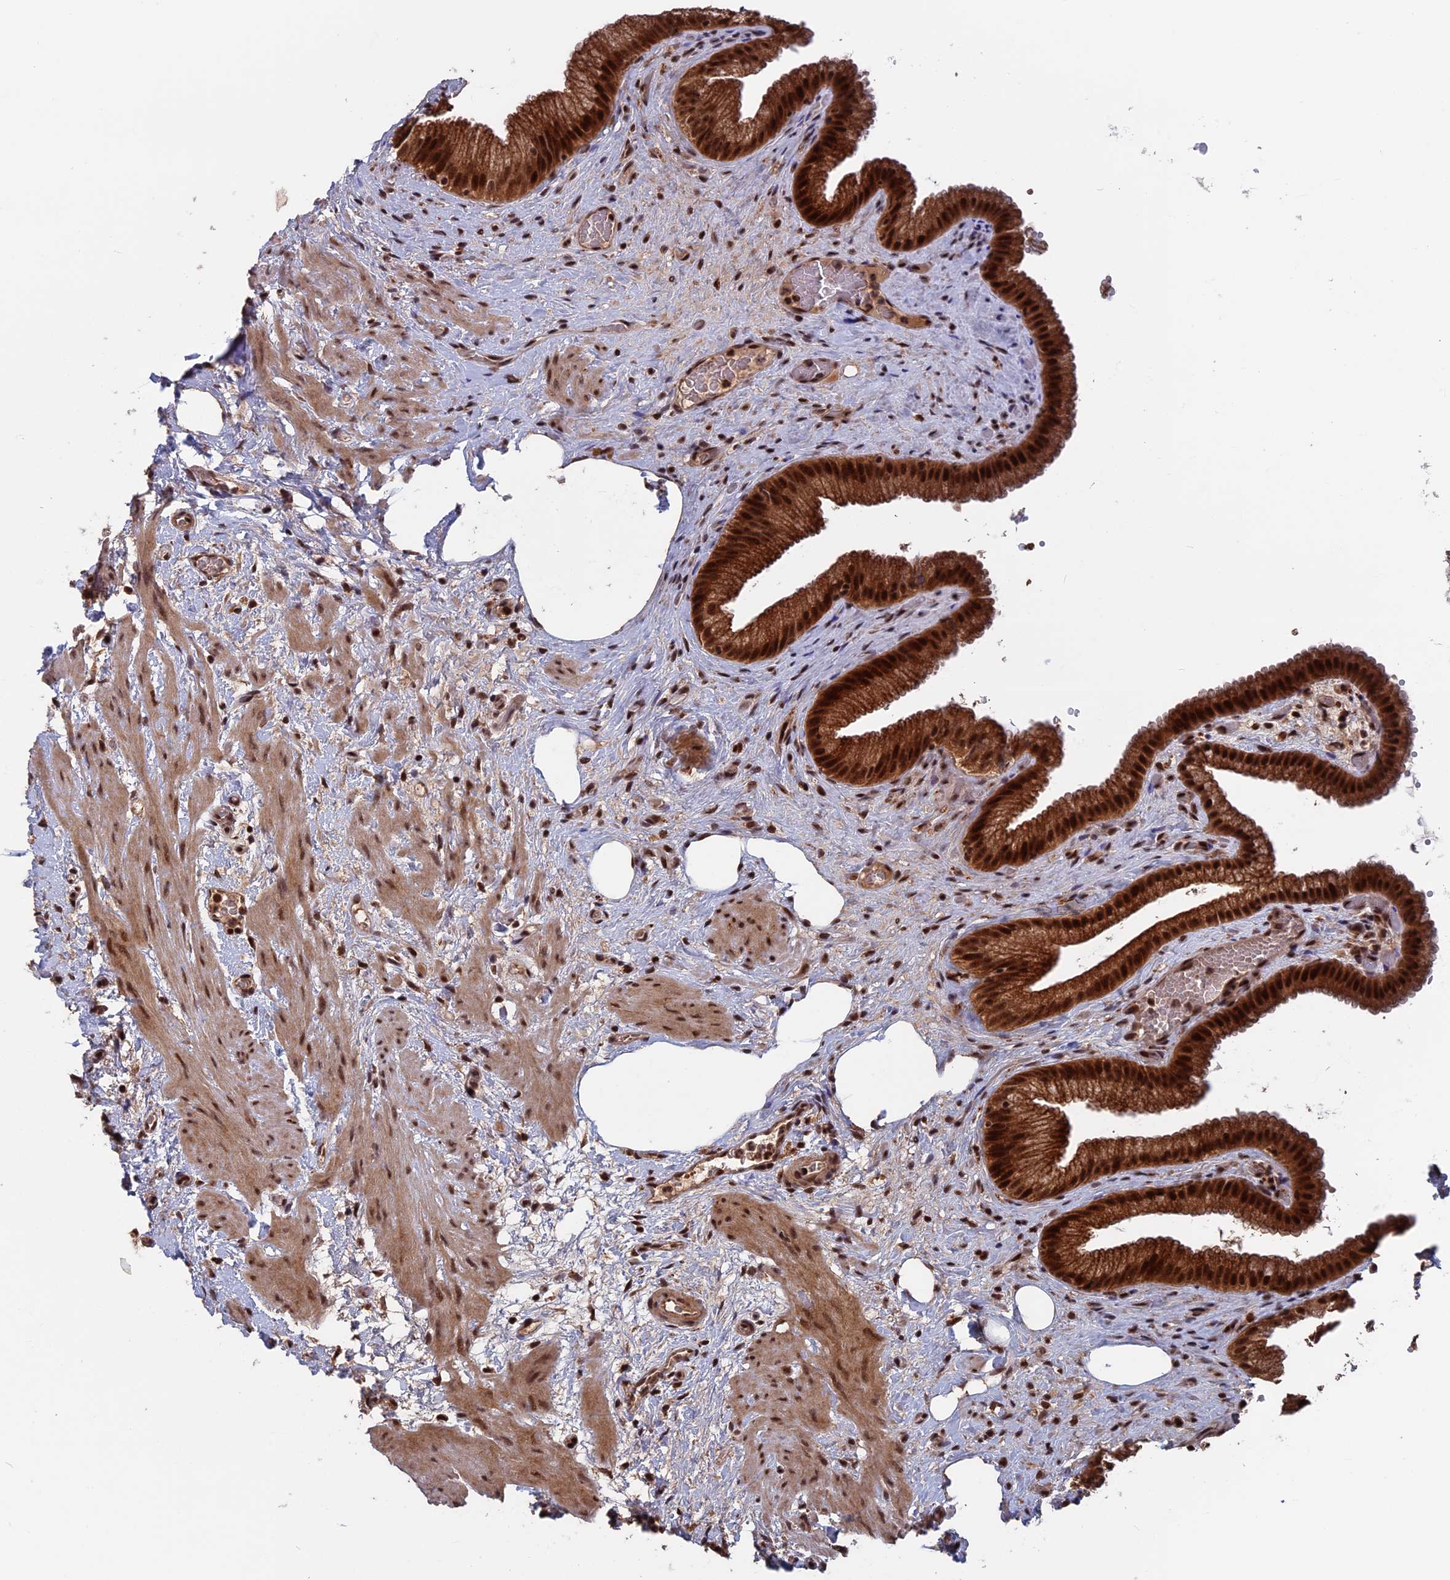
{"staining": {"intensity": "strong", "quantity": ">75%", "location": "cytoplasmic/membranous,nuclear"}, "tissue": "gallbladder", "cell_type": "Glandular cells", "image_type": "normal", "snomed": [{"axis": "morphology", "description": "Normal tissue, NOS"}, {"axis": "morphology", "description": "Inflammation, NOS"}, {"axis": "topography", "description": "Gallbladder"}], "caption": "About >75% of glandular cells in unremarkable human gallbladder exhibit strong cytoplasmic/membranous,nuclear protein positivity as visualized by brown immunohistochemical staining.", "gene": "CACTIN", "patient": {"sex": "male", "age": 51}}